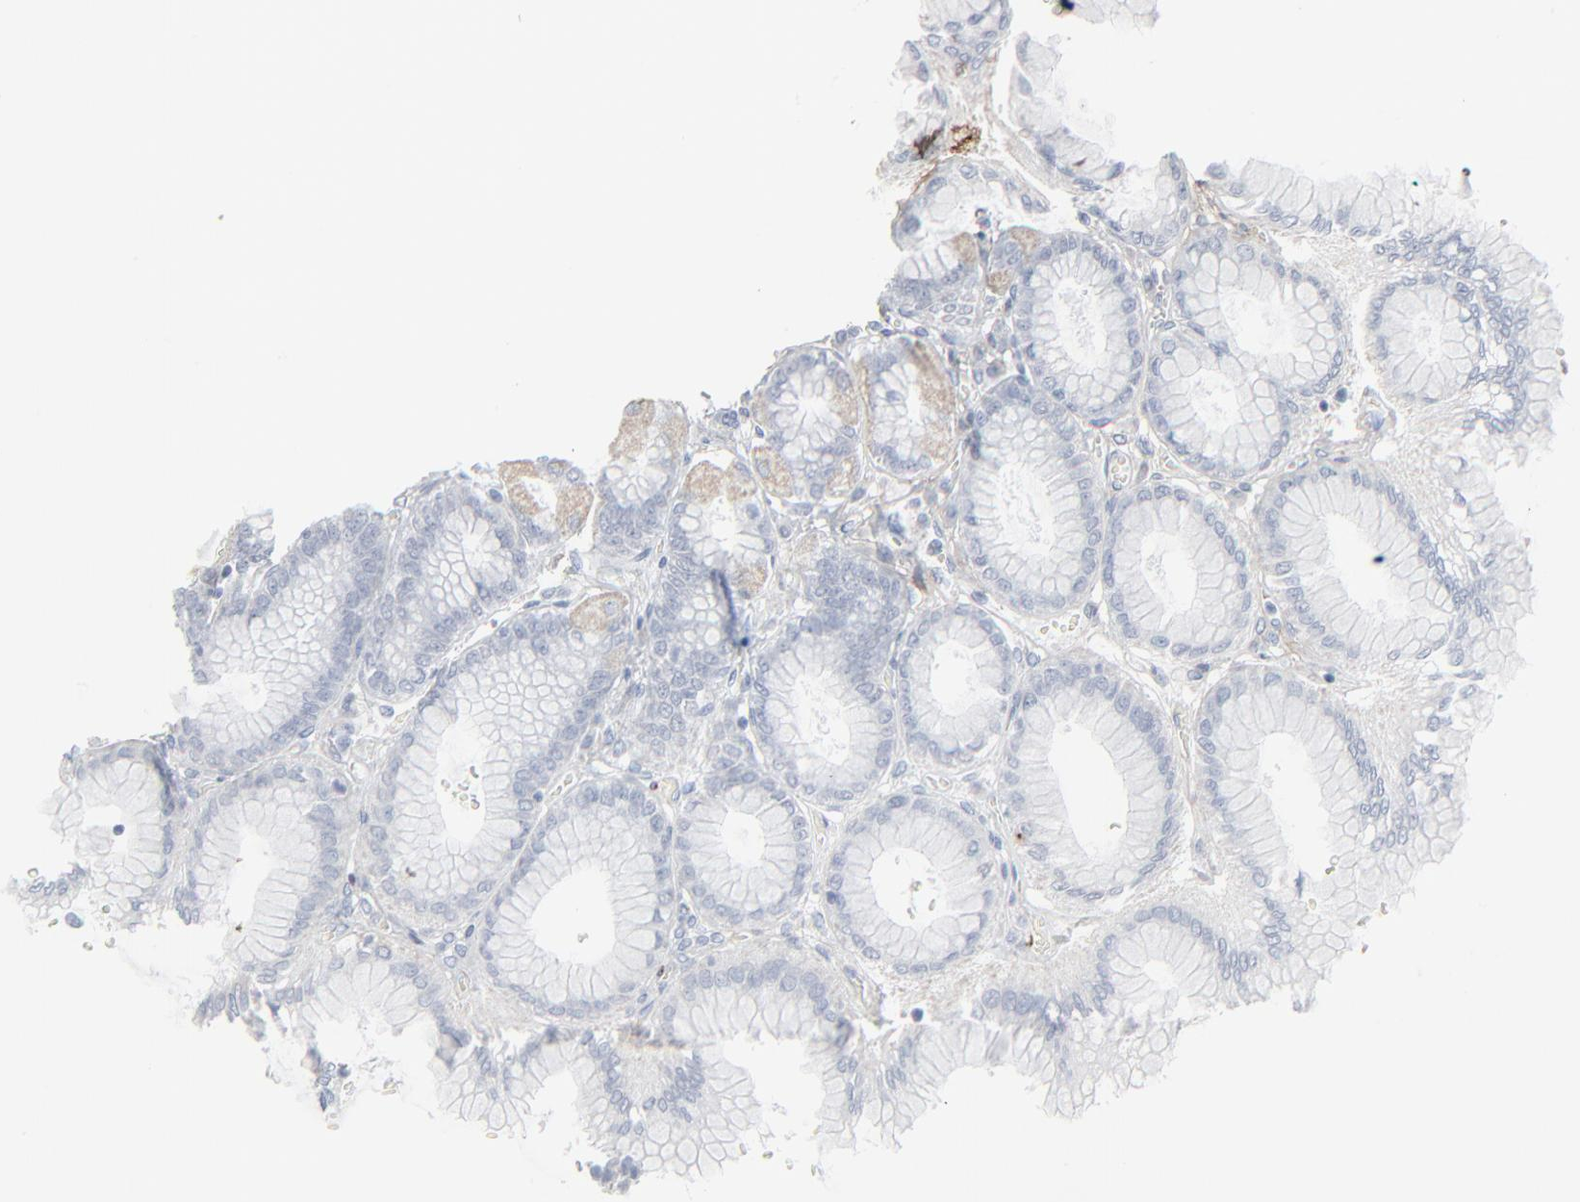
{"staining": {"intensity": "negative", "quantity": "none", "location": "none"}, "tissue": "stomach", "cell_type": "Glandular cells", "image_type": "normal", "snomed": [{"axis": "morphology", "description": "Normal tissue, NOS"}, {"axis": "topography", "description": "Stomach, upper"}], "caption": "This is a micrograph of IHC staining of benign stomach, which shows no staining in glandular cells. The staining is performed using DAB (3,3'-diaminobenzidine) brown chromogen with nuclei counter-stained in using hematoxylin.", "gene": "BGN", "patient": {"sex": "female", "age": 56}}